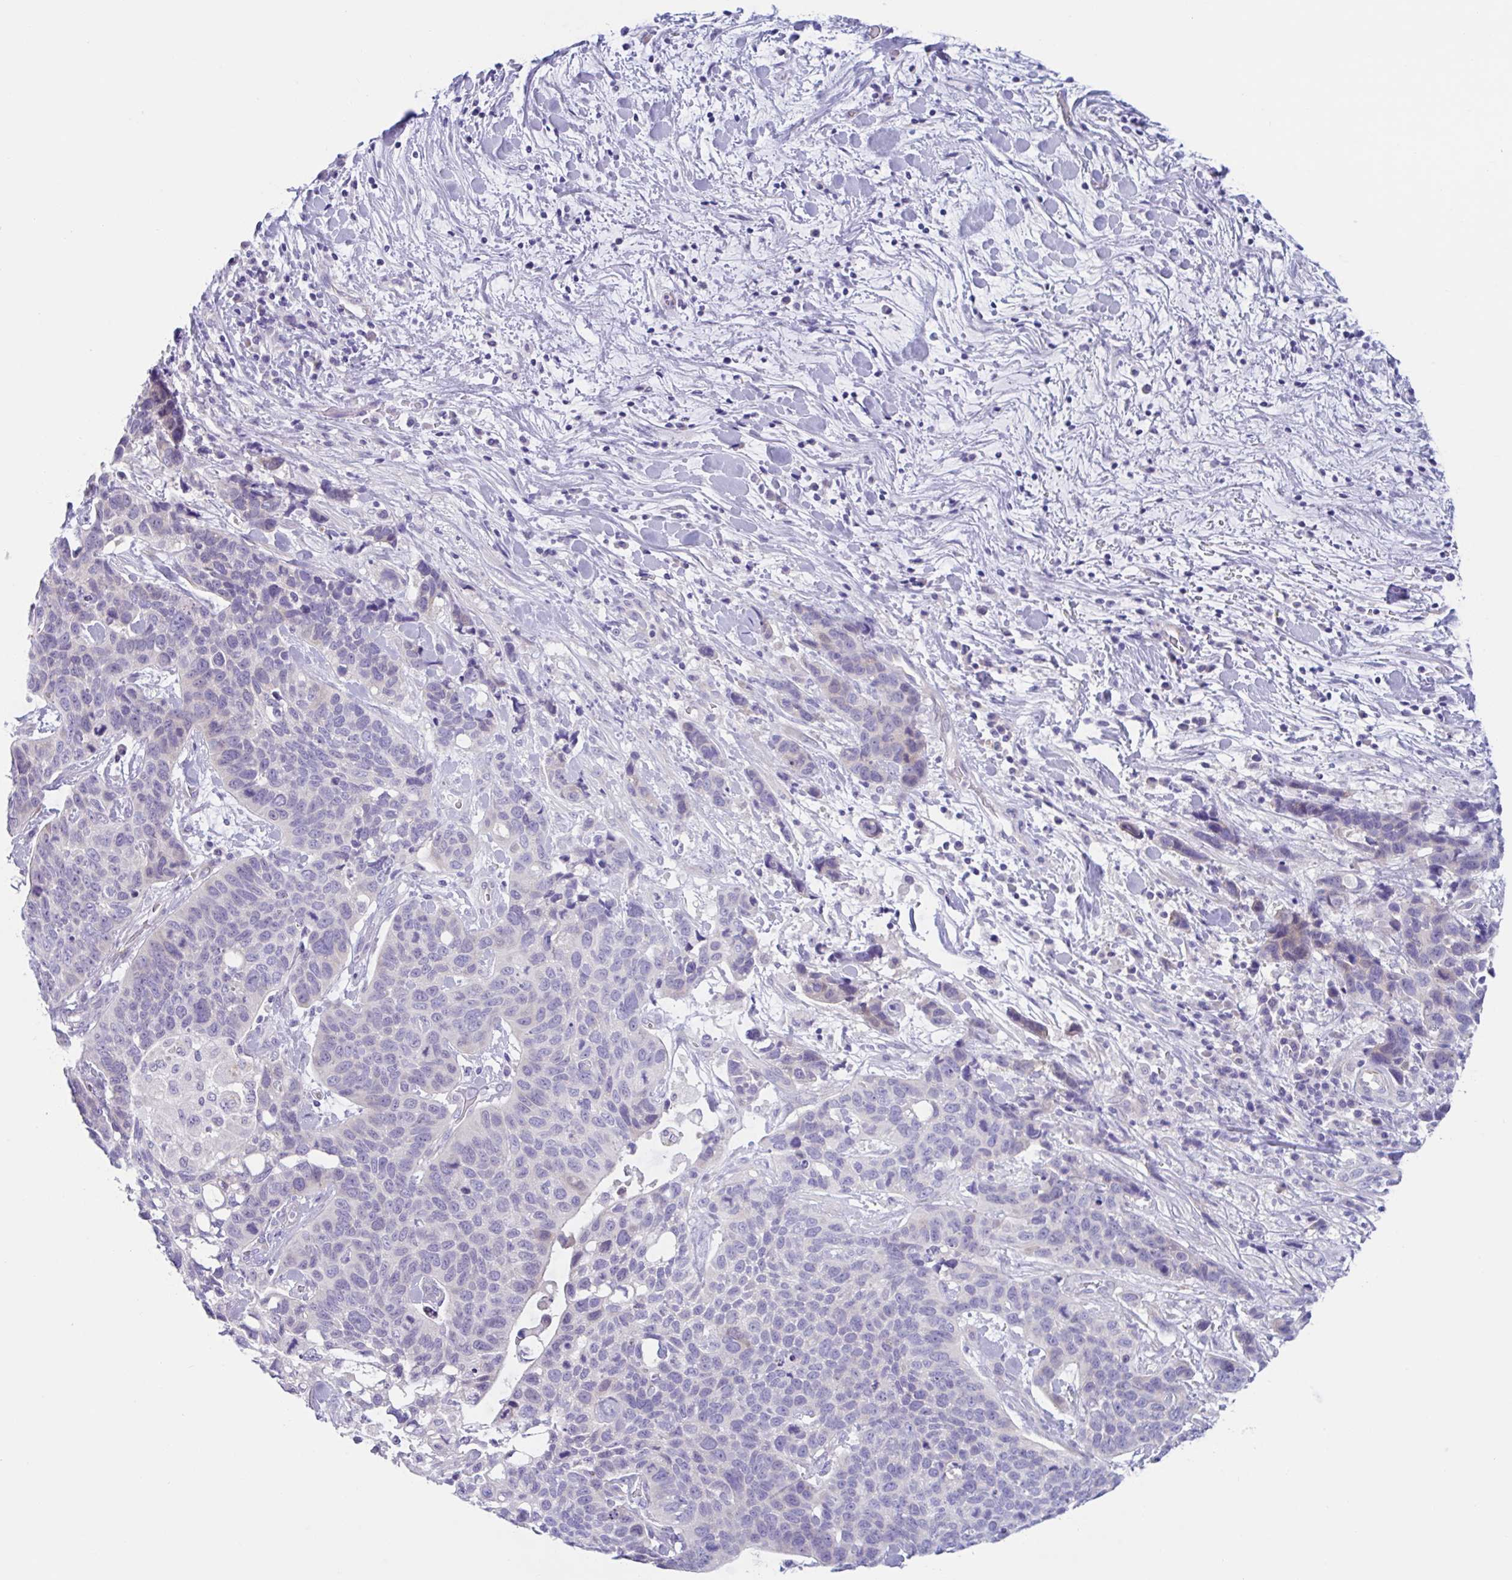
{"staining": {"intensity": "negative", "quantity": "none", "location": "none"}, "tissue": "lung cancer", "cell_type": "Tumor cells", "image_type": "cancer", "snomed": [{"axis": "morphology", "description": "Squamous cell carcinoma, NOS"}, {"axis": "topography", "description": "Lung"}], "caption": "IHC photomicrograph of squamous cell carcinoma (lung) stained for a protein (brown), which exhibits no expression in tumor cells.", "gene": "OR6N2", "patient": {"sex": "male", "age": 62}}